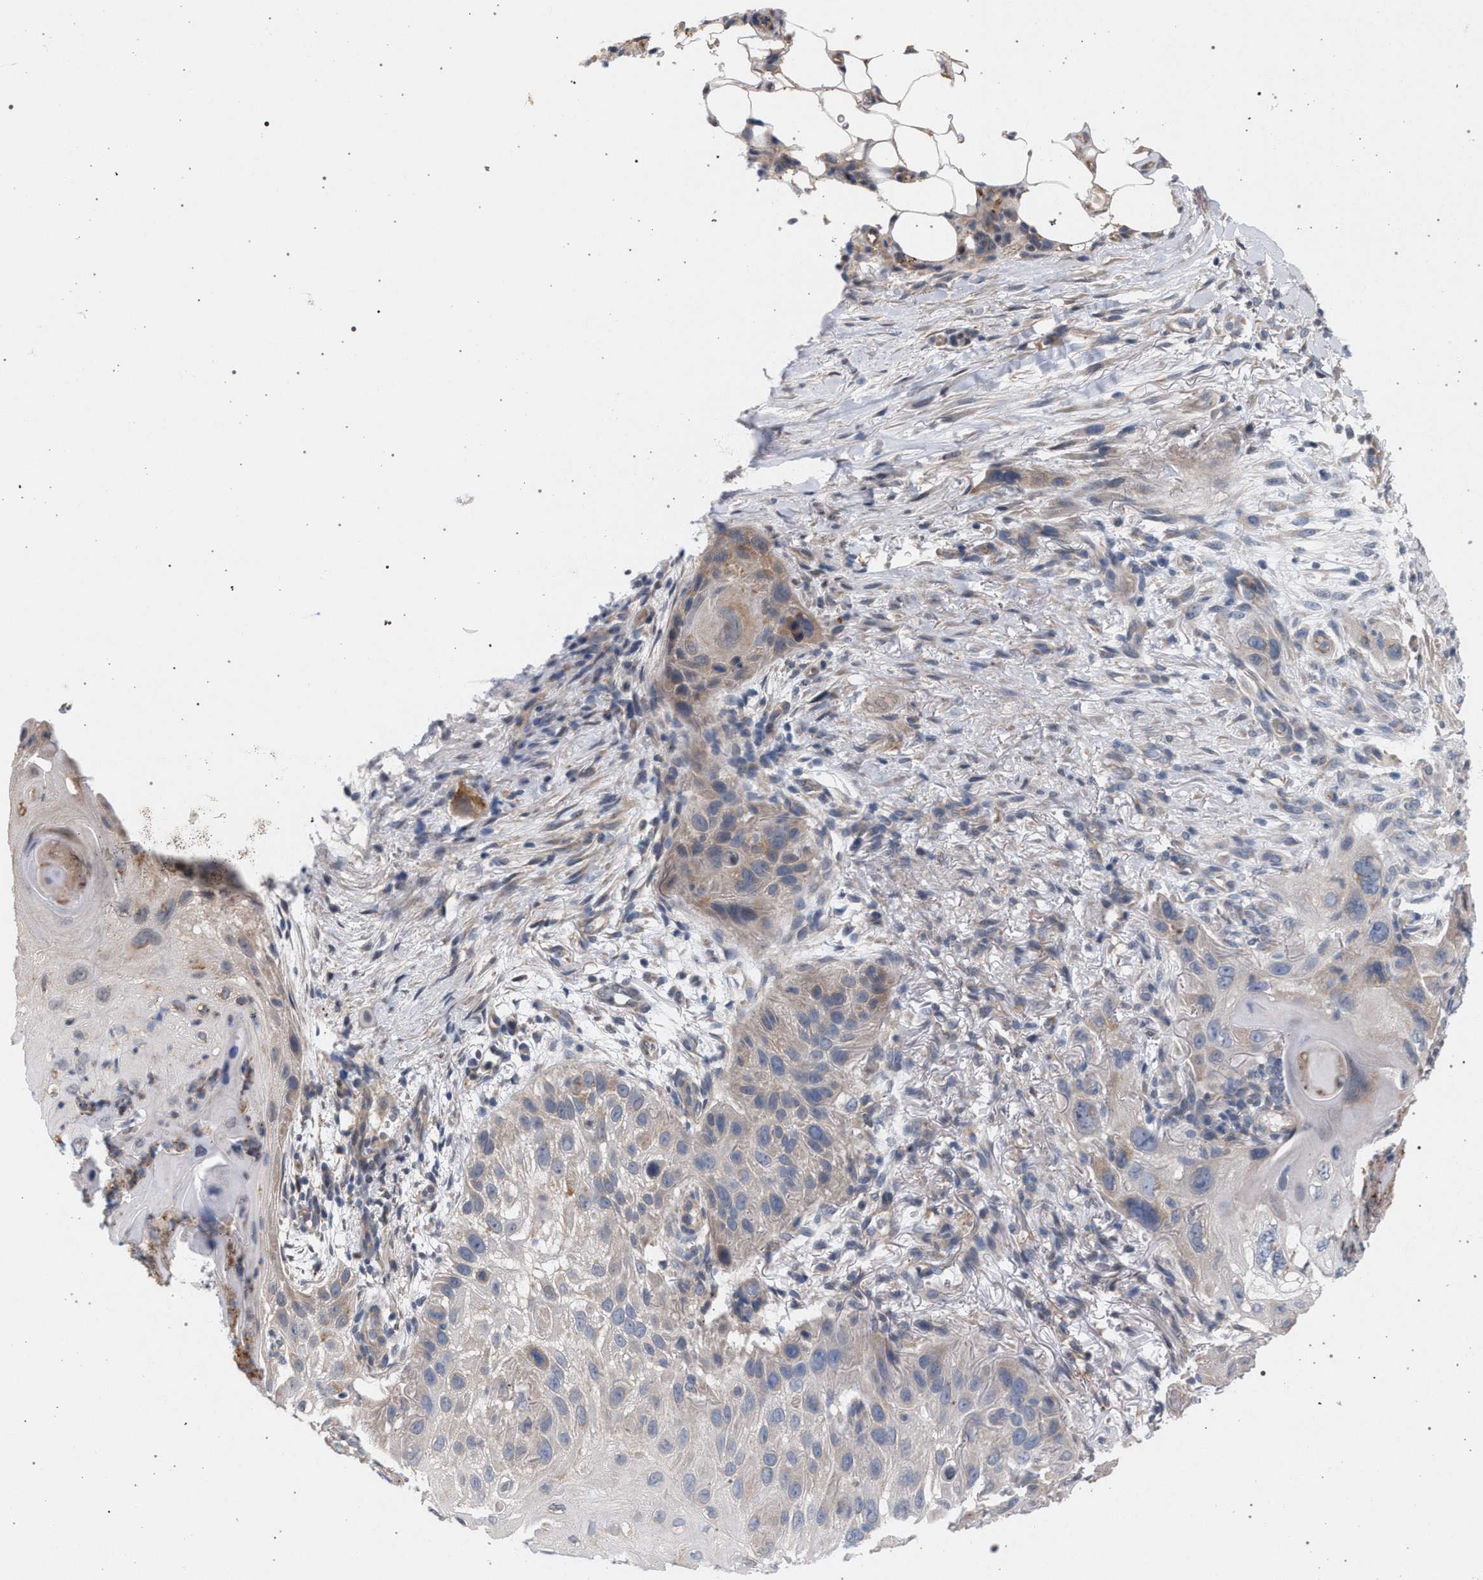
{"staining": {"intensity": "weak", "quantity": "<25%", "location": "cytoplasmic/membranous"}, "tissue": "skin cancer", "cell_type": "Tumor cells", "image_type": "cancer", "snomed": [{"axis": "morphology", "description": "Squamous cell carcinoma, NOS"}, {"axis": "topography", "description": "Skin"}], "caption": "IHC histopathology image of neoplastic tissue: skin cancer stained with DAB shows no significant protein staining in tumor cells. The staining is performed using DAB brown chromogen with nuclei counter-stained in using hematoxylin.", "gene": "ARPC5L", "patient": {"sex": "female", "age": 77}}